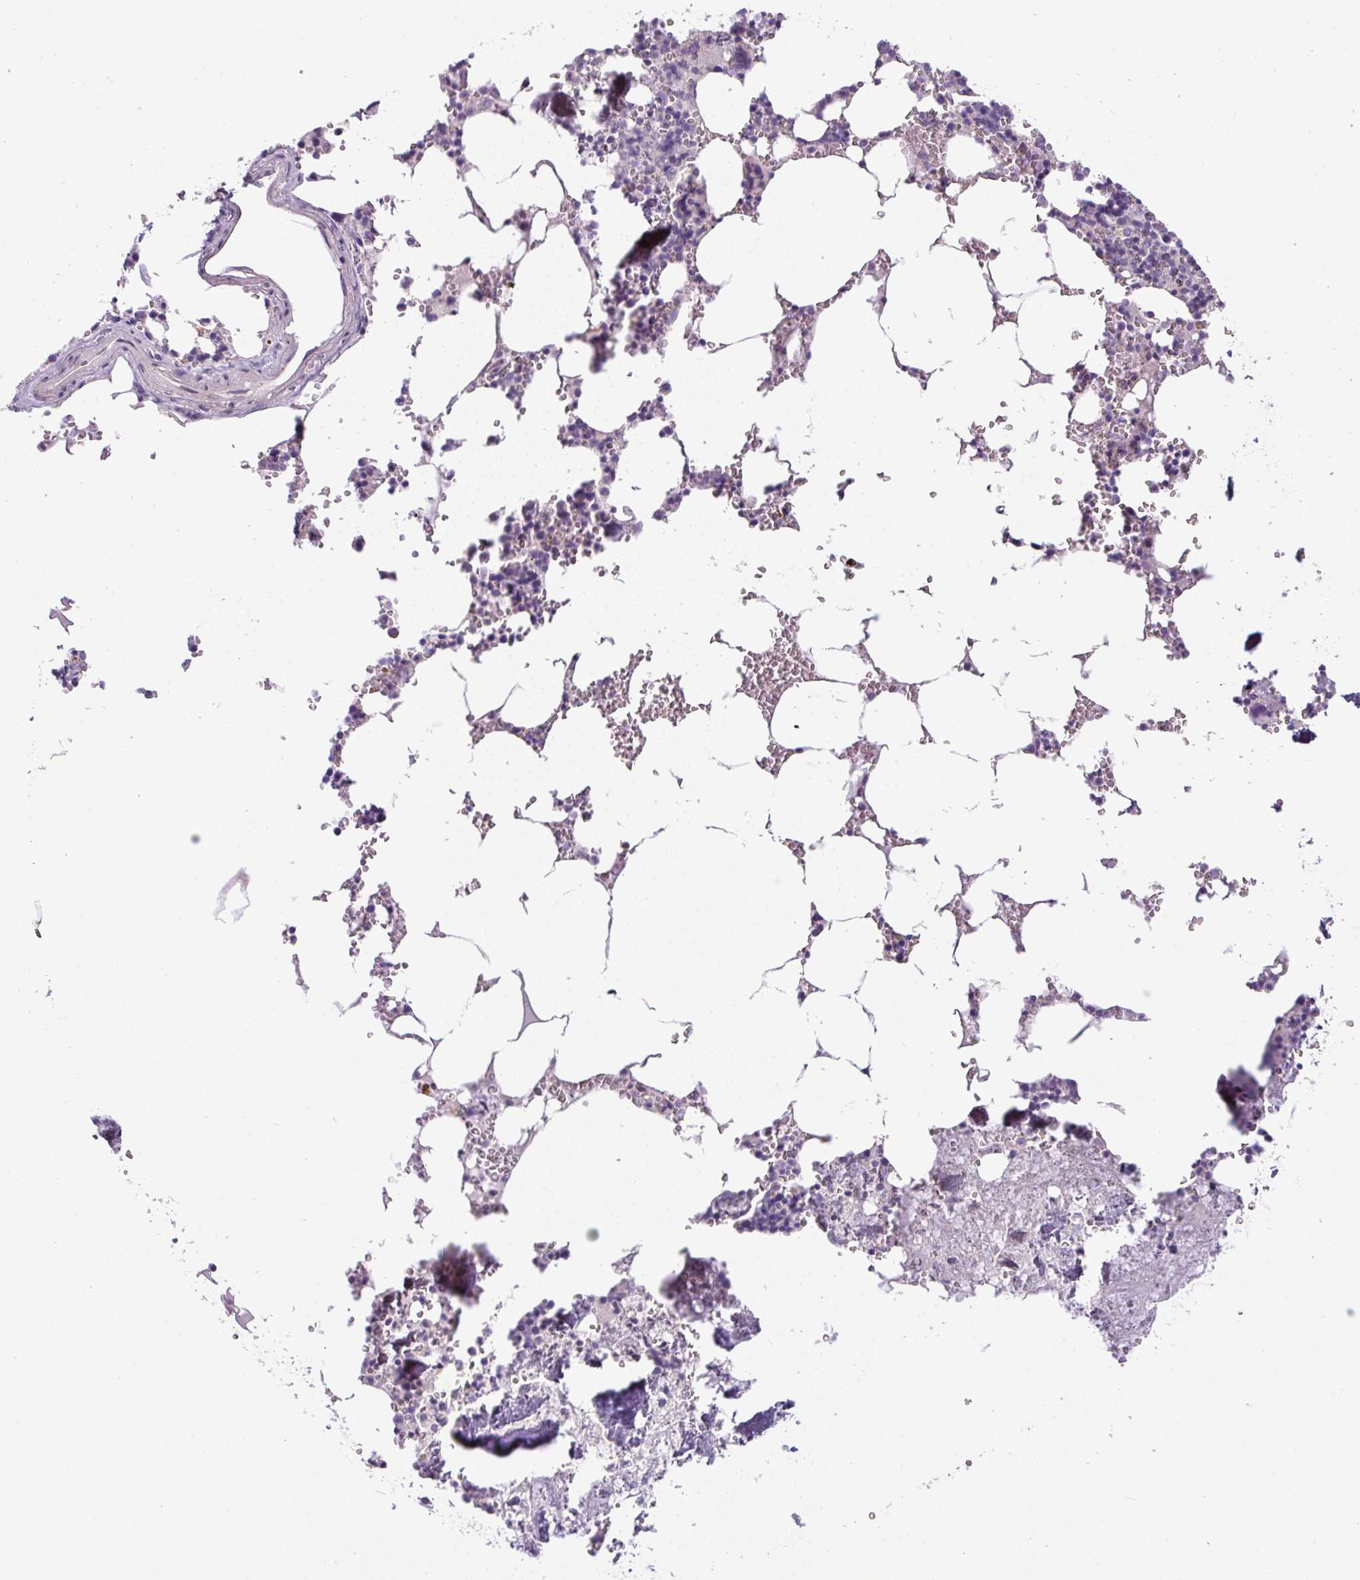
{"staining": {"intensity": "negative", "quantity": "none", "location": "none"}, "tissue": "bone marrow", "cell_type": "Hematopoietic cells", "image_type": "normal", "snomed": [{"axis": "morphology", "description": "Normal tissue, NOS"}, {"axis": "topography", "description": "Bone marrow"}], "caption": "Hematopoietic cells are negative for brown protein staining in benign bone marrow. (Brightfield microscopy of DAB IHC at high magnification).", "gene": "UBL3", "patient": {"sex": "male", "age": 54}}